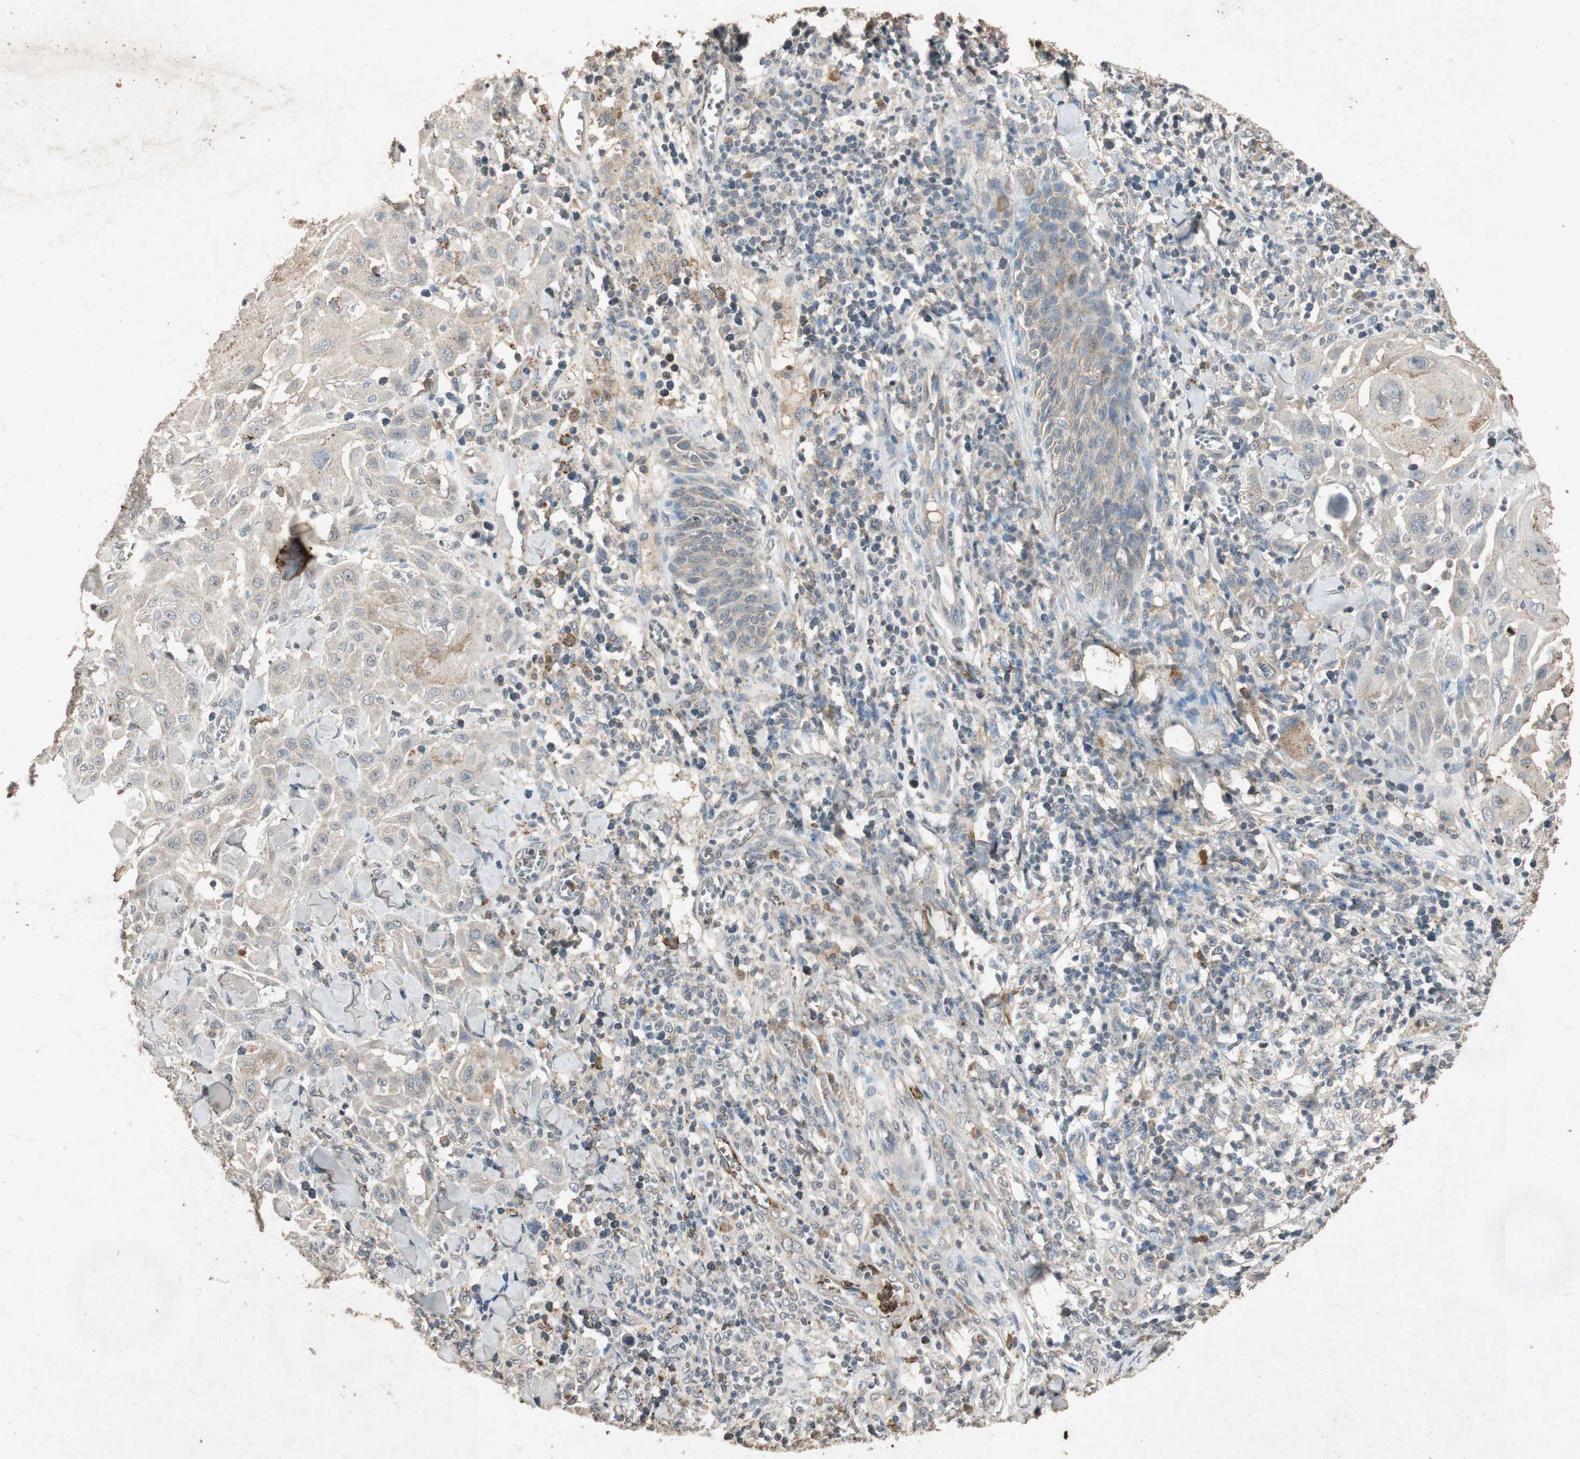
{"staining": {"intensity": "weak", "quantity": "25%-75%", "location": "cytoplasmic/membranous"}, "tissue": "skin cancer", "cell_type": "Tumor cells", "image_type": "cancer", "snomed": [{"axis": "morphology", "description": "Squamous cell carcinoma, NOS"}, {"axis": "topography", "description": "Skin"}], "caption": "The immunohistochemical stain labels weak cytoplasmic/membranous expression in tumor cells of skin squamous cell carcinoma tissue. Nuclei are stained in blue.", "gene": "MSRB1", "patient": {"sex": "male", "age": 24}}